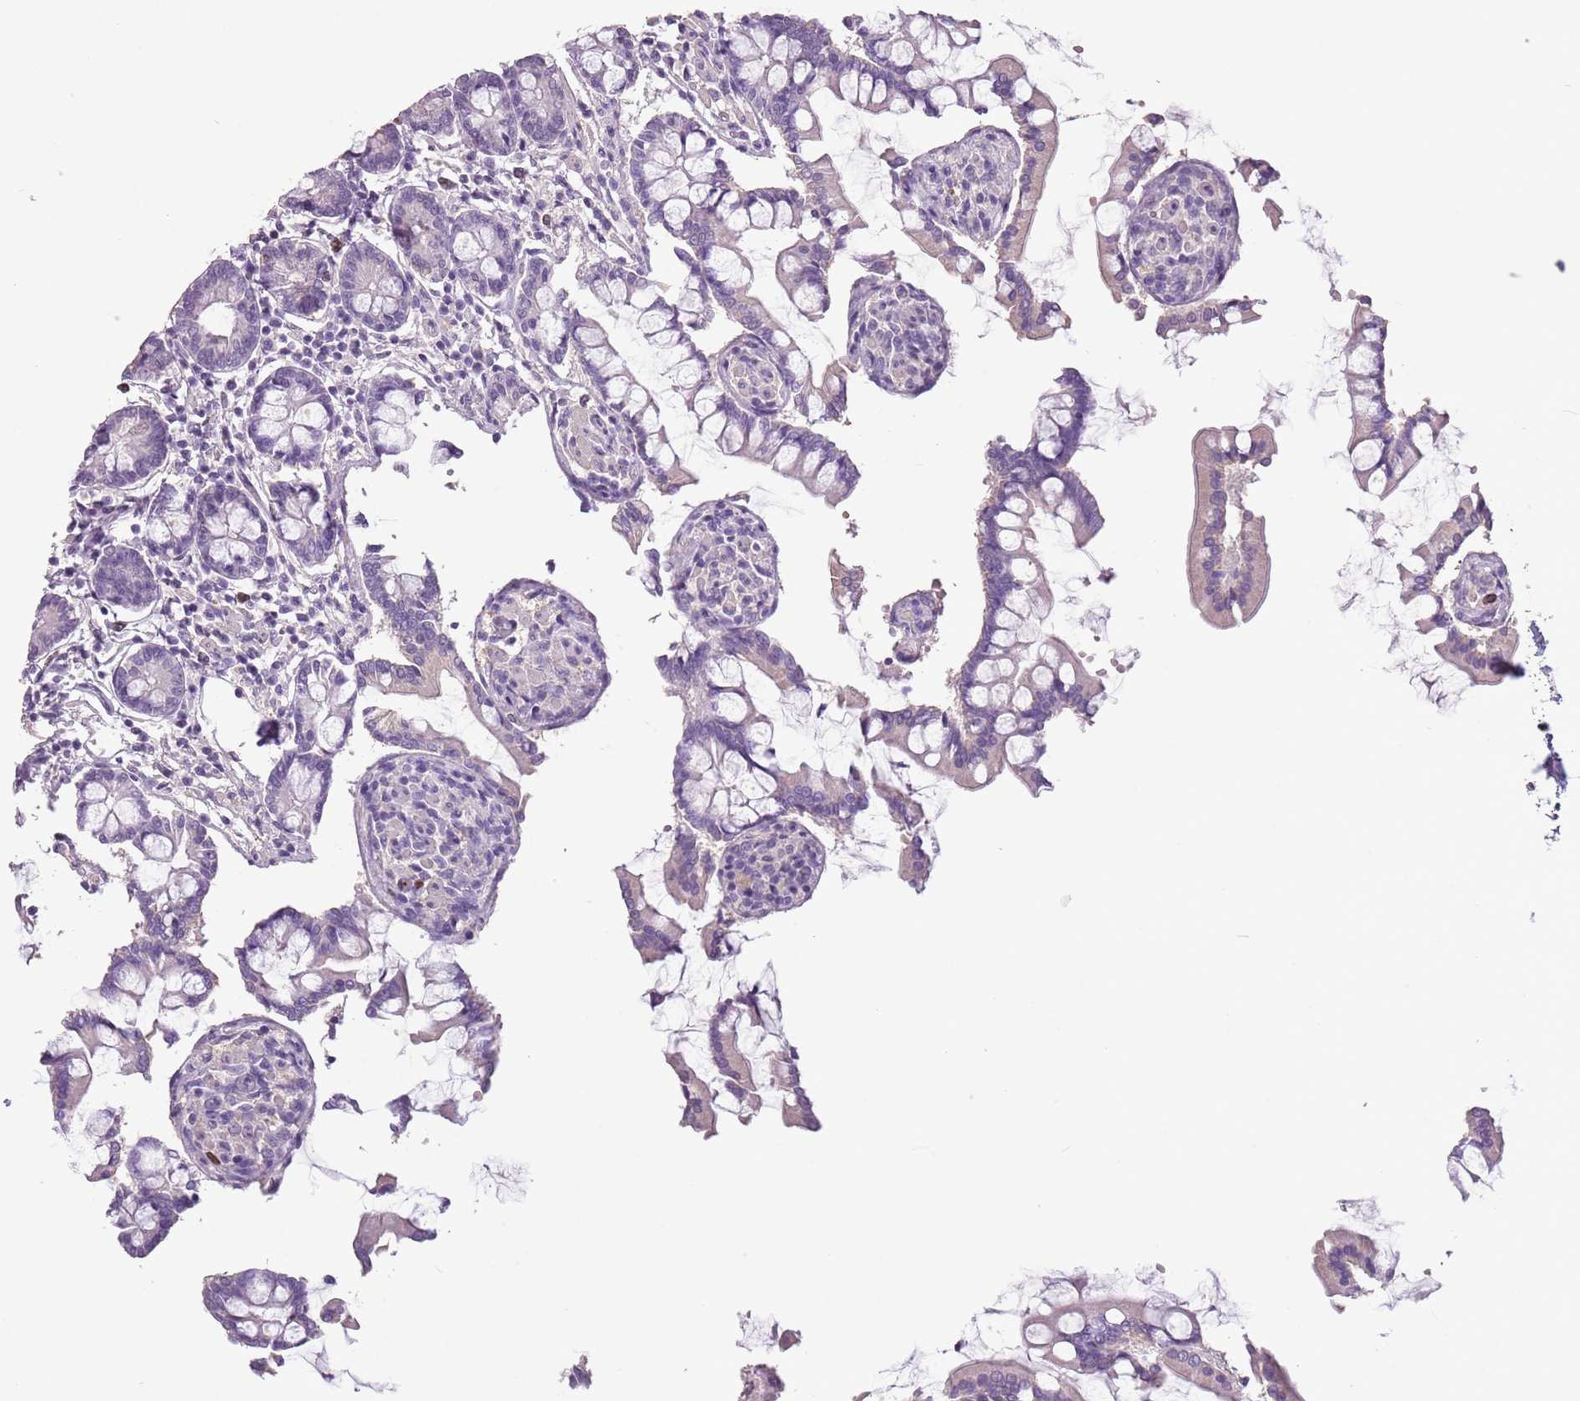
{"staining": {"intensity": "negative", "quantity": "none", "location": "none"}, "tissue": "small intestine", "cell_type": "Glandular cells", "image_type": "normal", "snomed": [{"axis": "morphology", "description": "Normal tissue, NOS"}, {"axis": "topography", "description": "Small intestine"}], "caption": "A photomicrograph of small intestine stained for a protein demonstrates no brown staining in glandular cells. (Stains: DAB immunohistochemistry with hematoxylin counter stain, Microscopy: brightfield microscopy at high magnification).", "gene": "CELF6", "patient": {"sex": "male", "age": 41}}